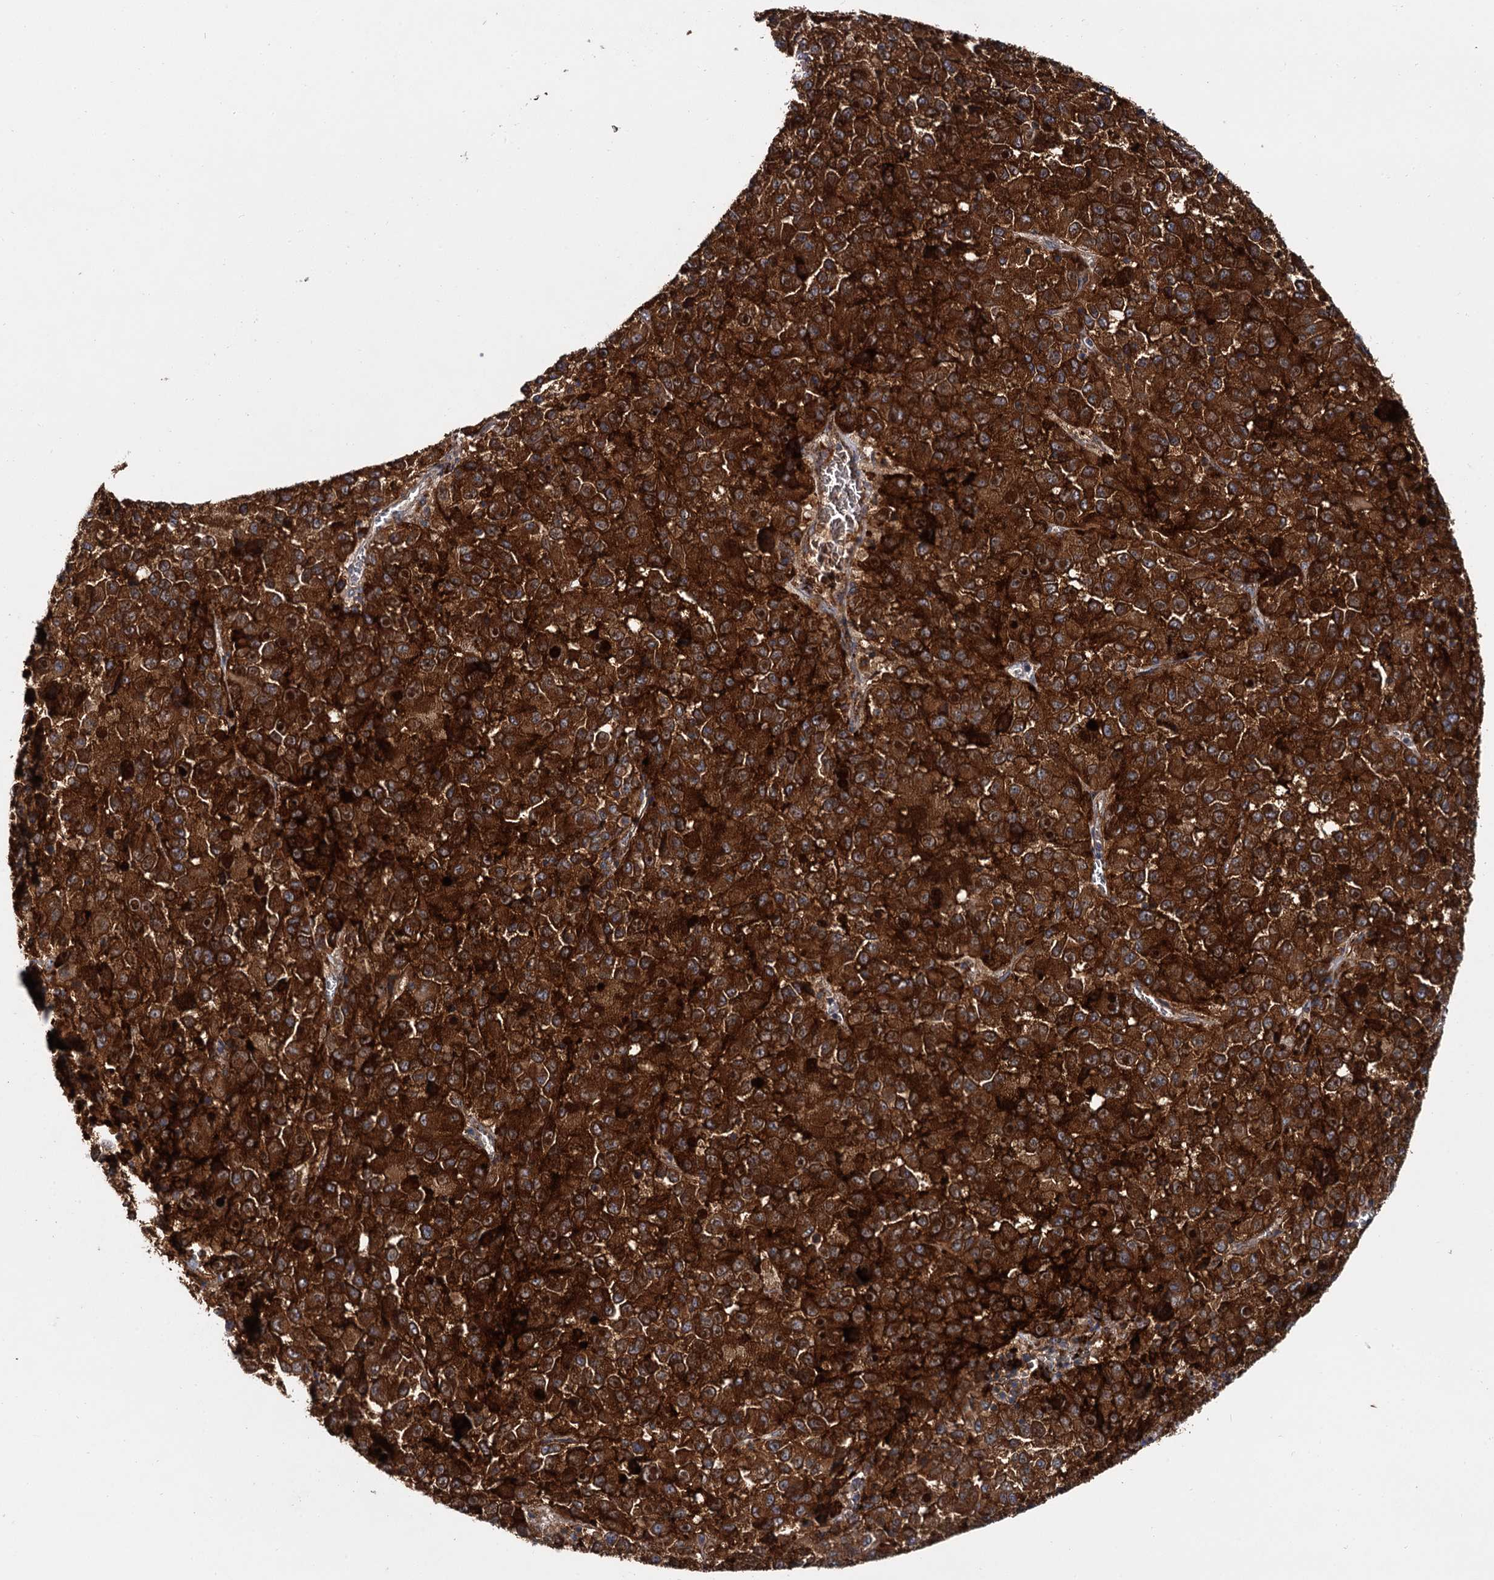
{"staining": {"intensity": "strong", "quantity": ">75%", "location": "cytoplasmic/membranous"}, "tissue": "melanoma", "cell_type": "Tumor cells", "image_type": "cancer", "snomed": [{"axis": "morphology", "description": "Malignant melanoma, Metastatic site"}, {"axis": "topography", "description": "Lung"}], "caption": "A brown stain labels strong cytoplasmic/membranous expression of a protein in human malignant melanoma (metastatic site) tumor cells. The protein of interest is shown in brown color, while the nuclei are stained blue.", "gene": "GBA1", "patient": {"sex": "male", "age": 64}}